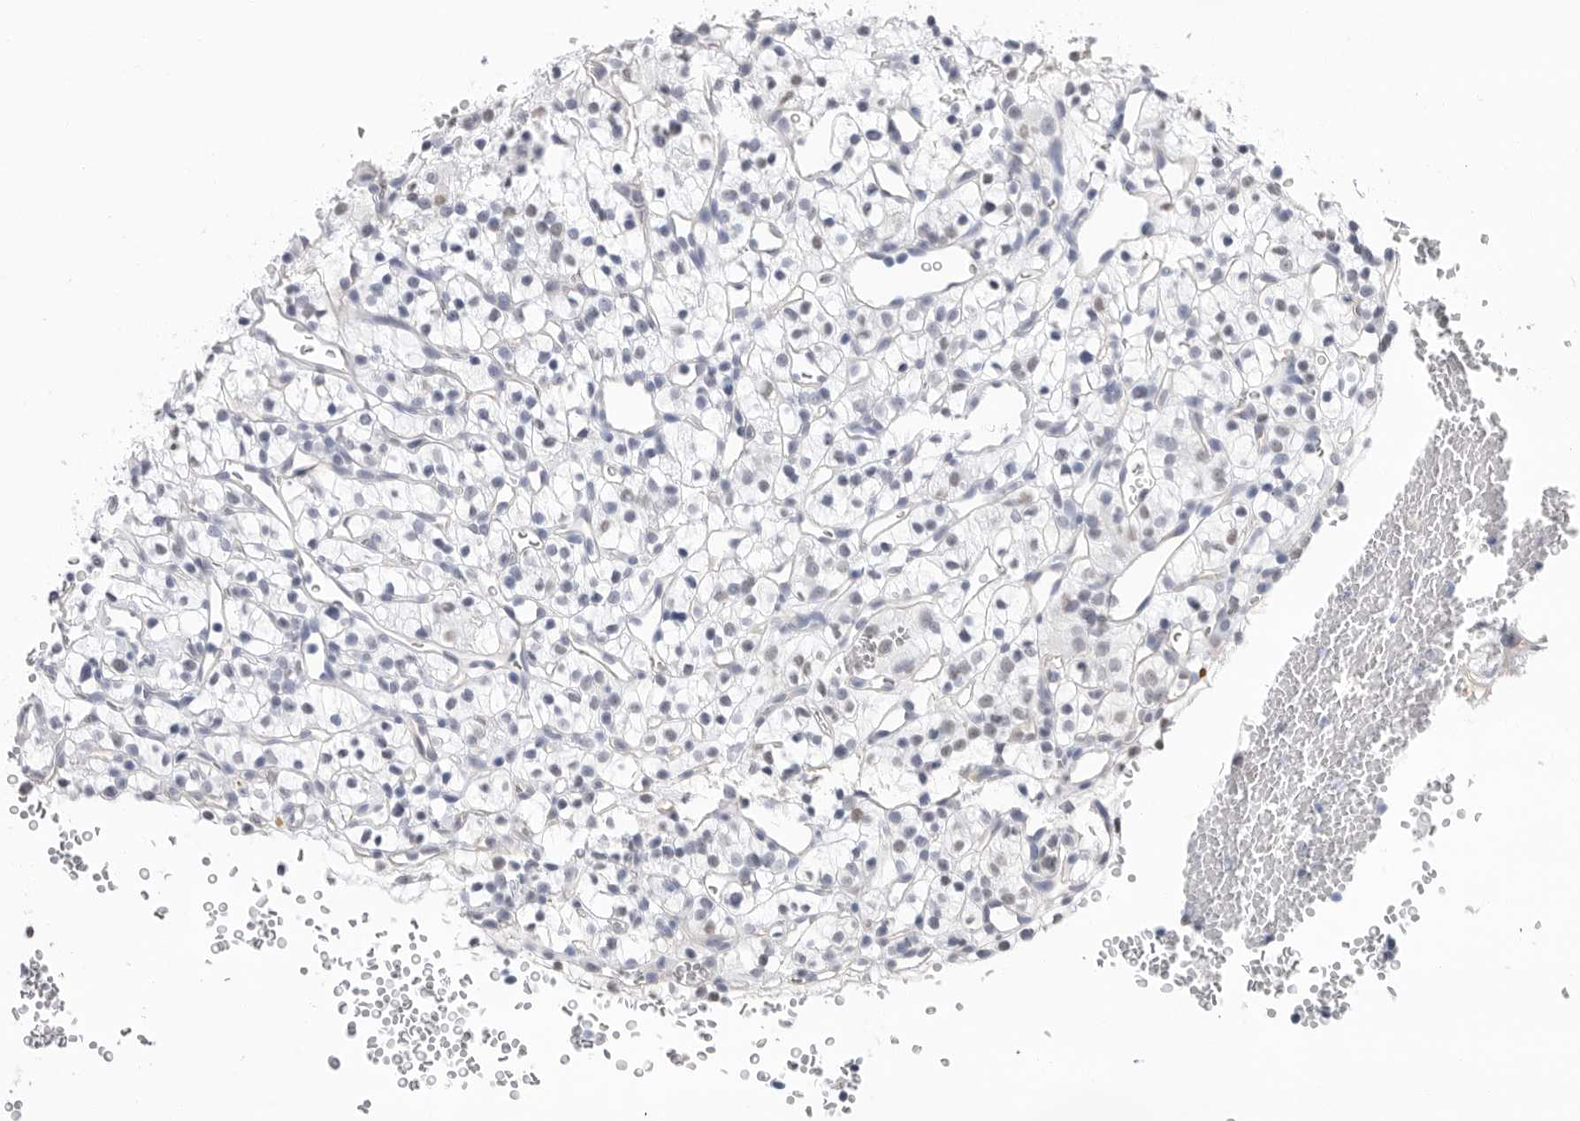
{"staining": {"intensity": "negative", "quantity": "none", "location": "none"}, "tissue": "renal cancer", "cell_type": "Tumor cells", "image_type": "cancer", "snomed": [{"axis": "morphology", "description": "Adenocarcinoma, NOS"}, {"axis": "topography", "description": "Kidney"}], "caption": "The micrograph exhibits no staining of tumor cells in renal adenocarcinoma.", "gene": "ARHGEF10", "patient": {"sex": "female", "age": 57}}